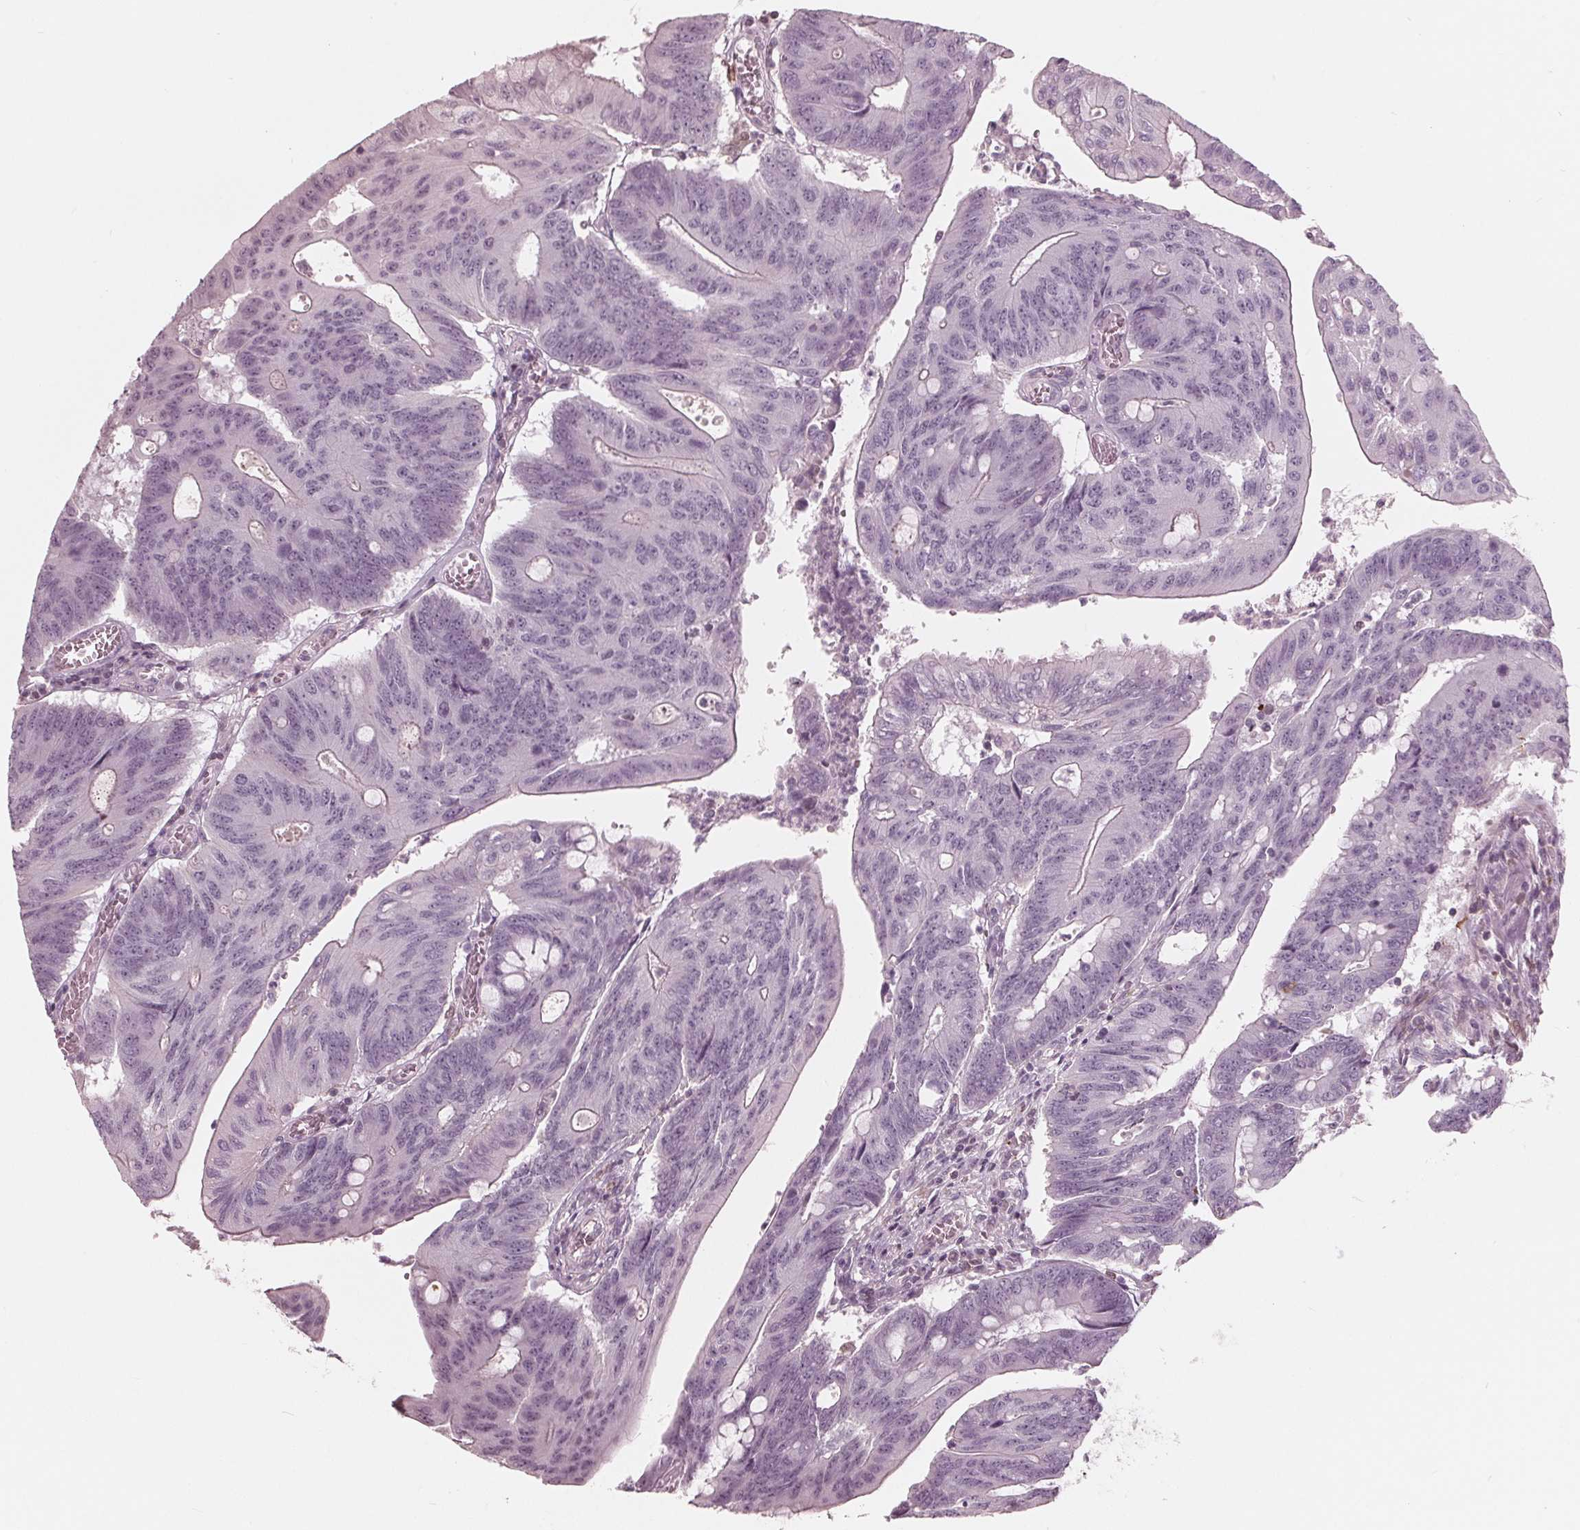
{"staining": {"intensity": "negative", "quantity": "none", "location": "none"}, "tissue": "colorectal cancer", "cell_type": "Tumor cells", "image_type": "cancer", "snomed": [{"axis": "morphology", "description": "Adenocarcinoma, NOS"}, {"axis": "topography", "description": "Colon"}], "caption": "DAB immunohistochemical staining of human adenocarcinoma (colorectal) displays no significant expression in tumor cells. (Immunohistochemistry, brightfield microscopy, high magnification).", "gene": "ING3", "patient": {"sex": "male", "age": 65}}